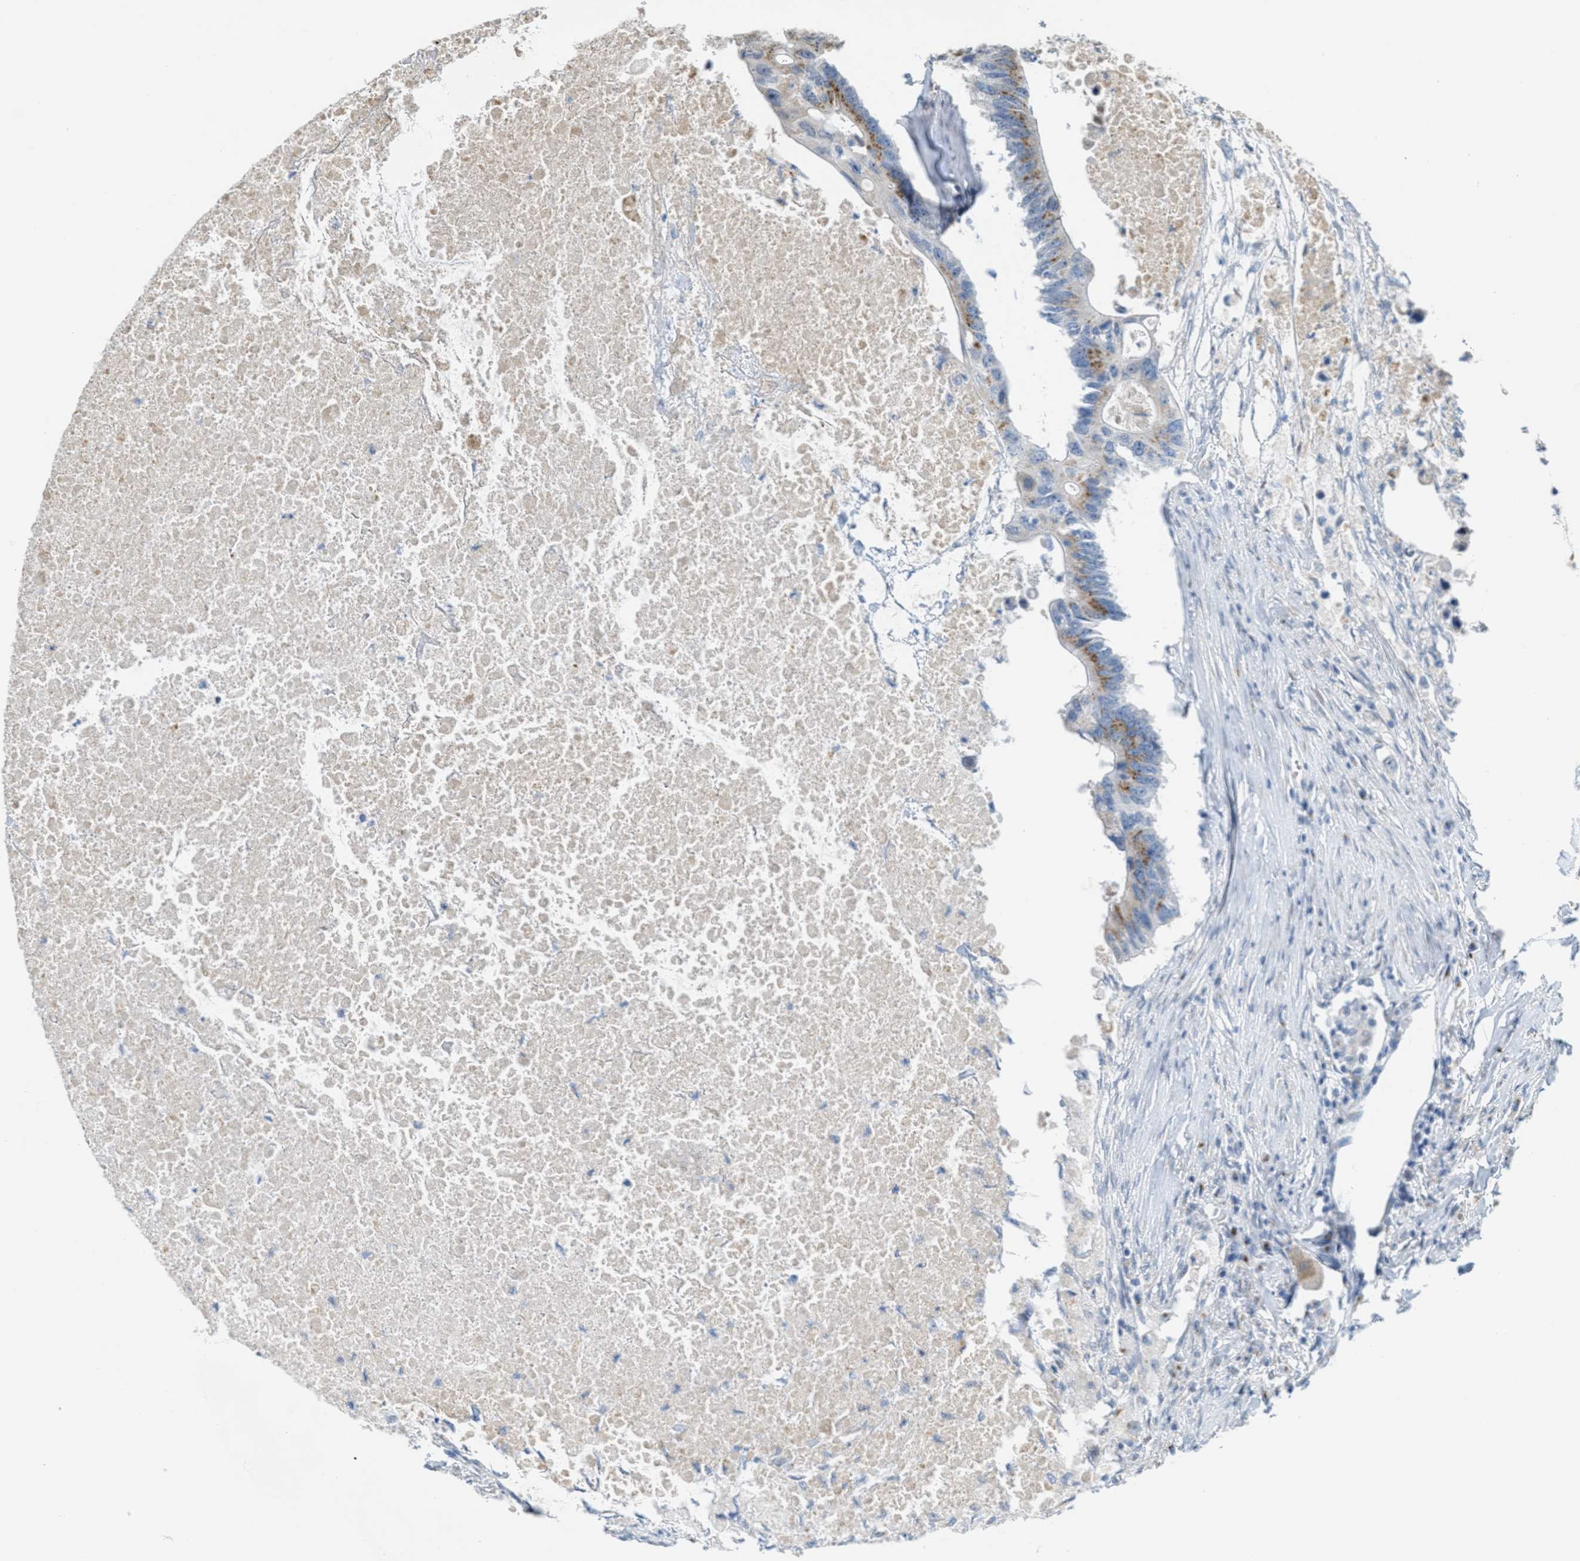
{"staining": {"intensity": "moderate", "quantity": ">75%", "location": "cytoplasmic/membranous"}, "tissue": "colorectal cancer", "cell_type": "Tumor cells", "image_type": "cancer", "snomed": [{"axis": "morphology", "description": "Adenocarcinoma, NOS"}, {"axis": "topography", "description": "Colon"}], "caption": "Human adenocarcinoma (colorectal) stained with a brown dye shows moderate cytoplasmic/membranous positive positivity in approximately >75% of tumor cells.", "gene": "ZFPL1", "patient": {"sex": "male", "age": 71}}